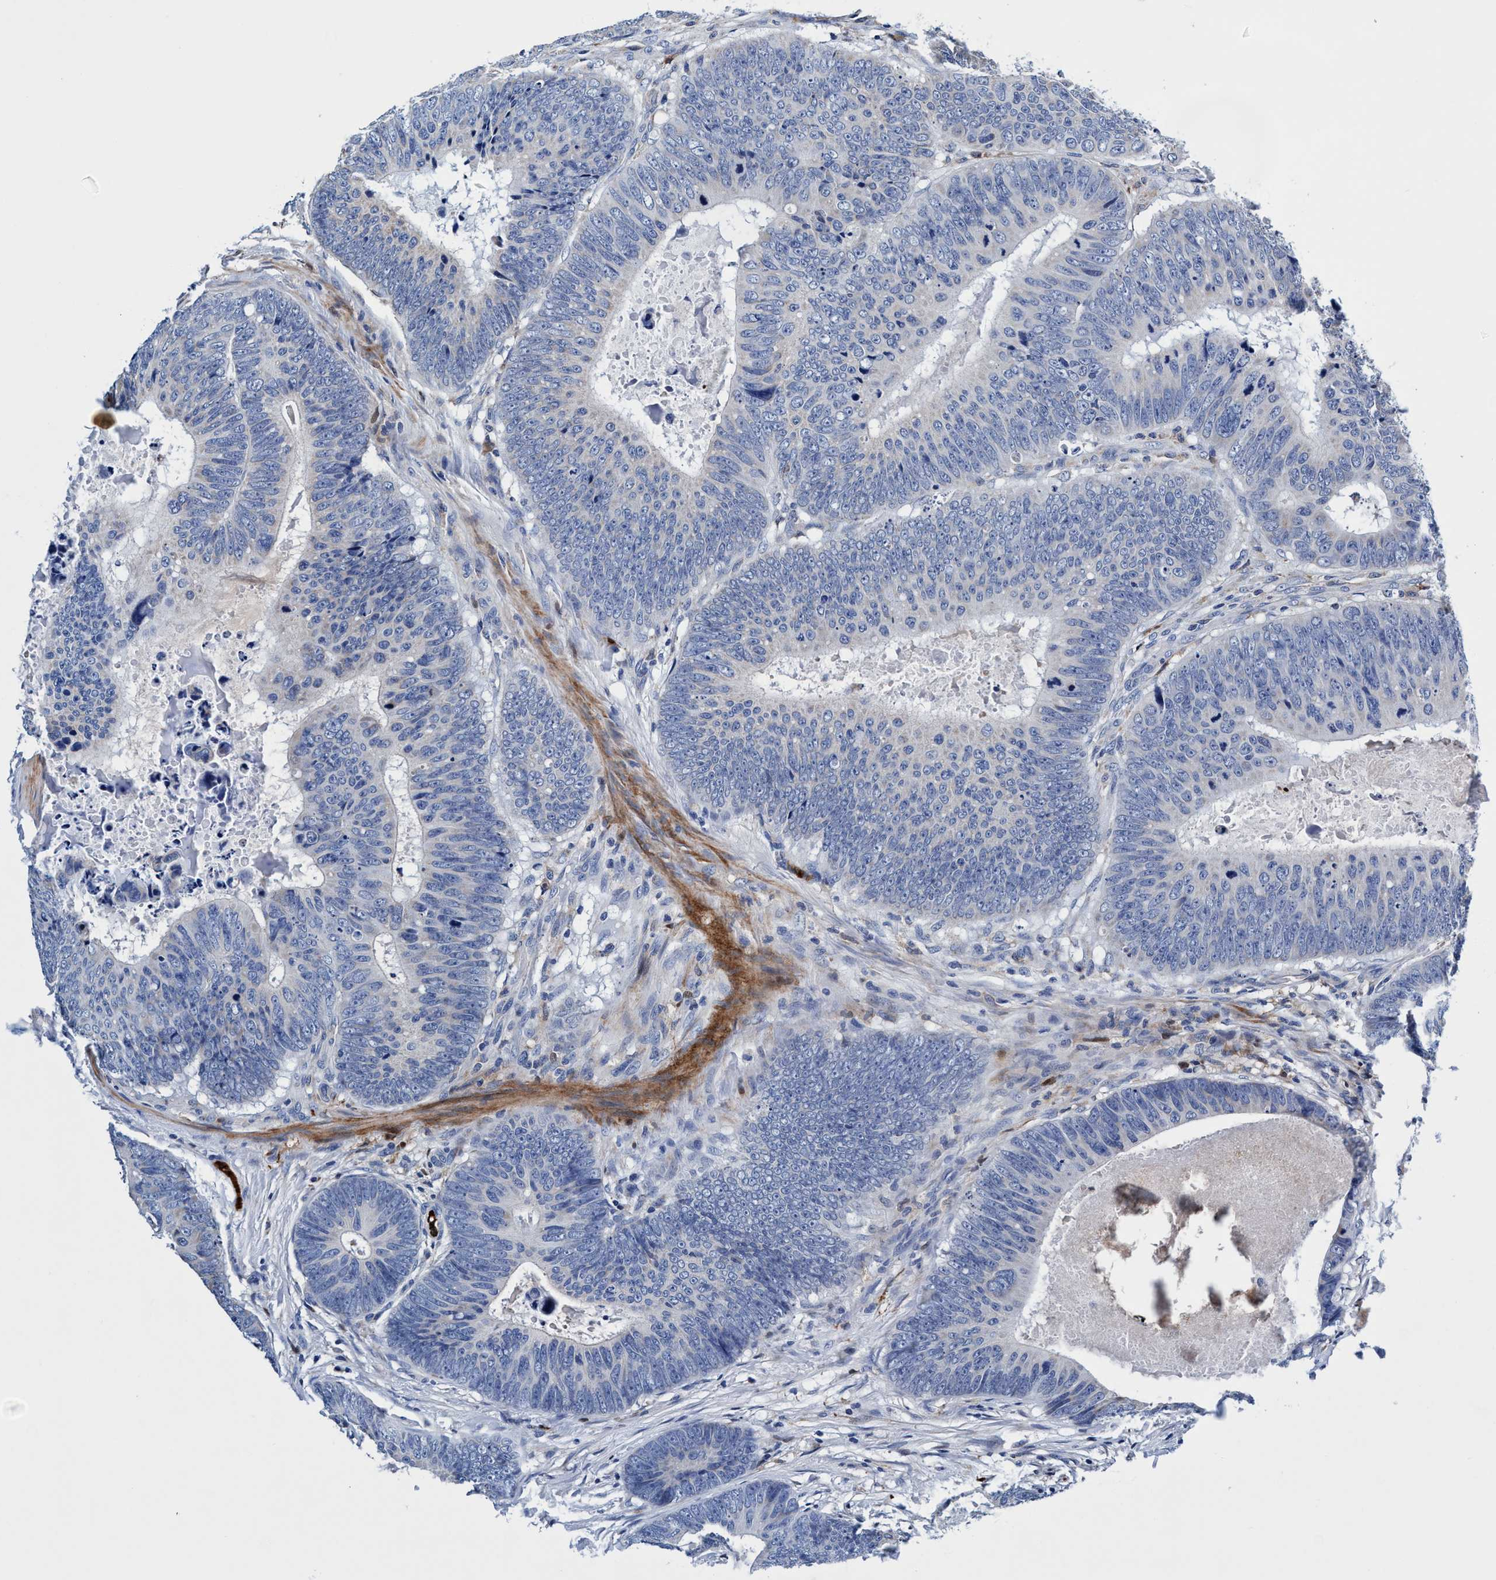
{"staining": {"intensity": "negative", "quantity": "none", "location": "none"}, "tissue": "colorectal cancer", "cell_type": "Tumor cells", "image_type": "cancer", "snomed": [{"axis": "morphology", "description": "Adenocarcinoma, NOS"}, {"axis": "topography", "description": "Colon"}], "caption": "DAB (3,3'-diaminobenzidine) immunohistochemical staining of human colorectal cancer (adenocarcinoma) exhibits no significant staining in tumor cells. (Immunohistochemistry (ihc), brightfield microscopy, high magnification).", "gene": "UBALD2", "patient": {"sex": "male", "age": 56}}